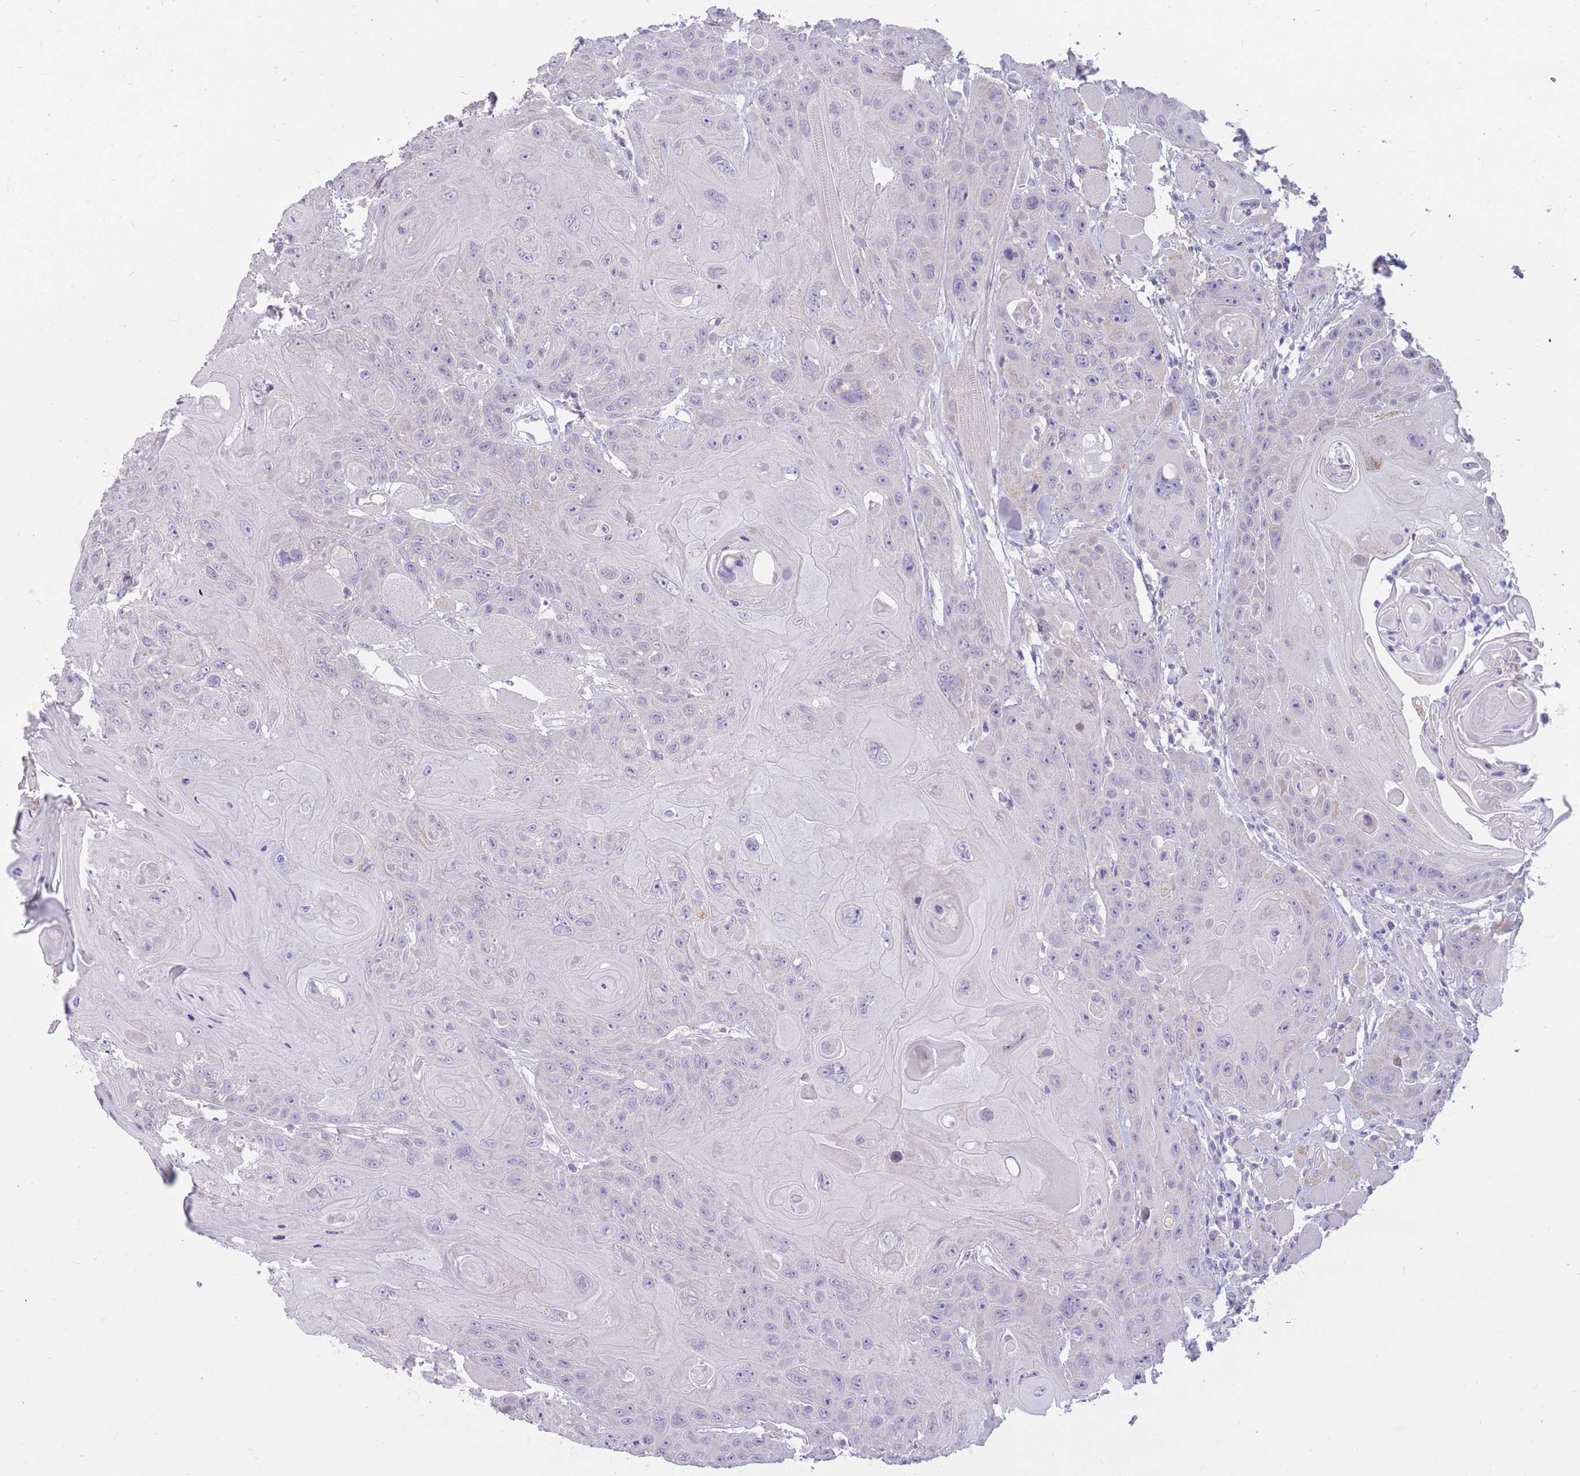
{"staining": {"intensity": "negative", "quantity": "none", "location": "none"}, "tissue": "head and neck cancer", "cell_type": "Tumor cells", "image_type": "cancer", "snomed": [{"axis": "morphology", "description": "Squamous cell carcinoma, NOS"}, {"axis": "topography", "description": "Head-Neck"}], "caption": "High power microscopy image of an IHC photomicrograph of head and neck squamous cell carcinoma, revealing no significant positivity in tumor cells.", "gene": "RNF170", "patient": {"sex": "female", "age": 59}}